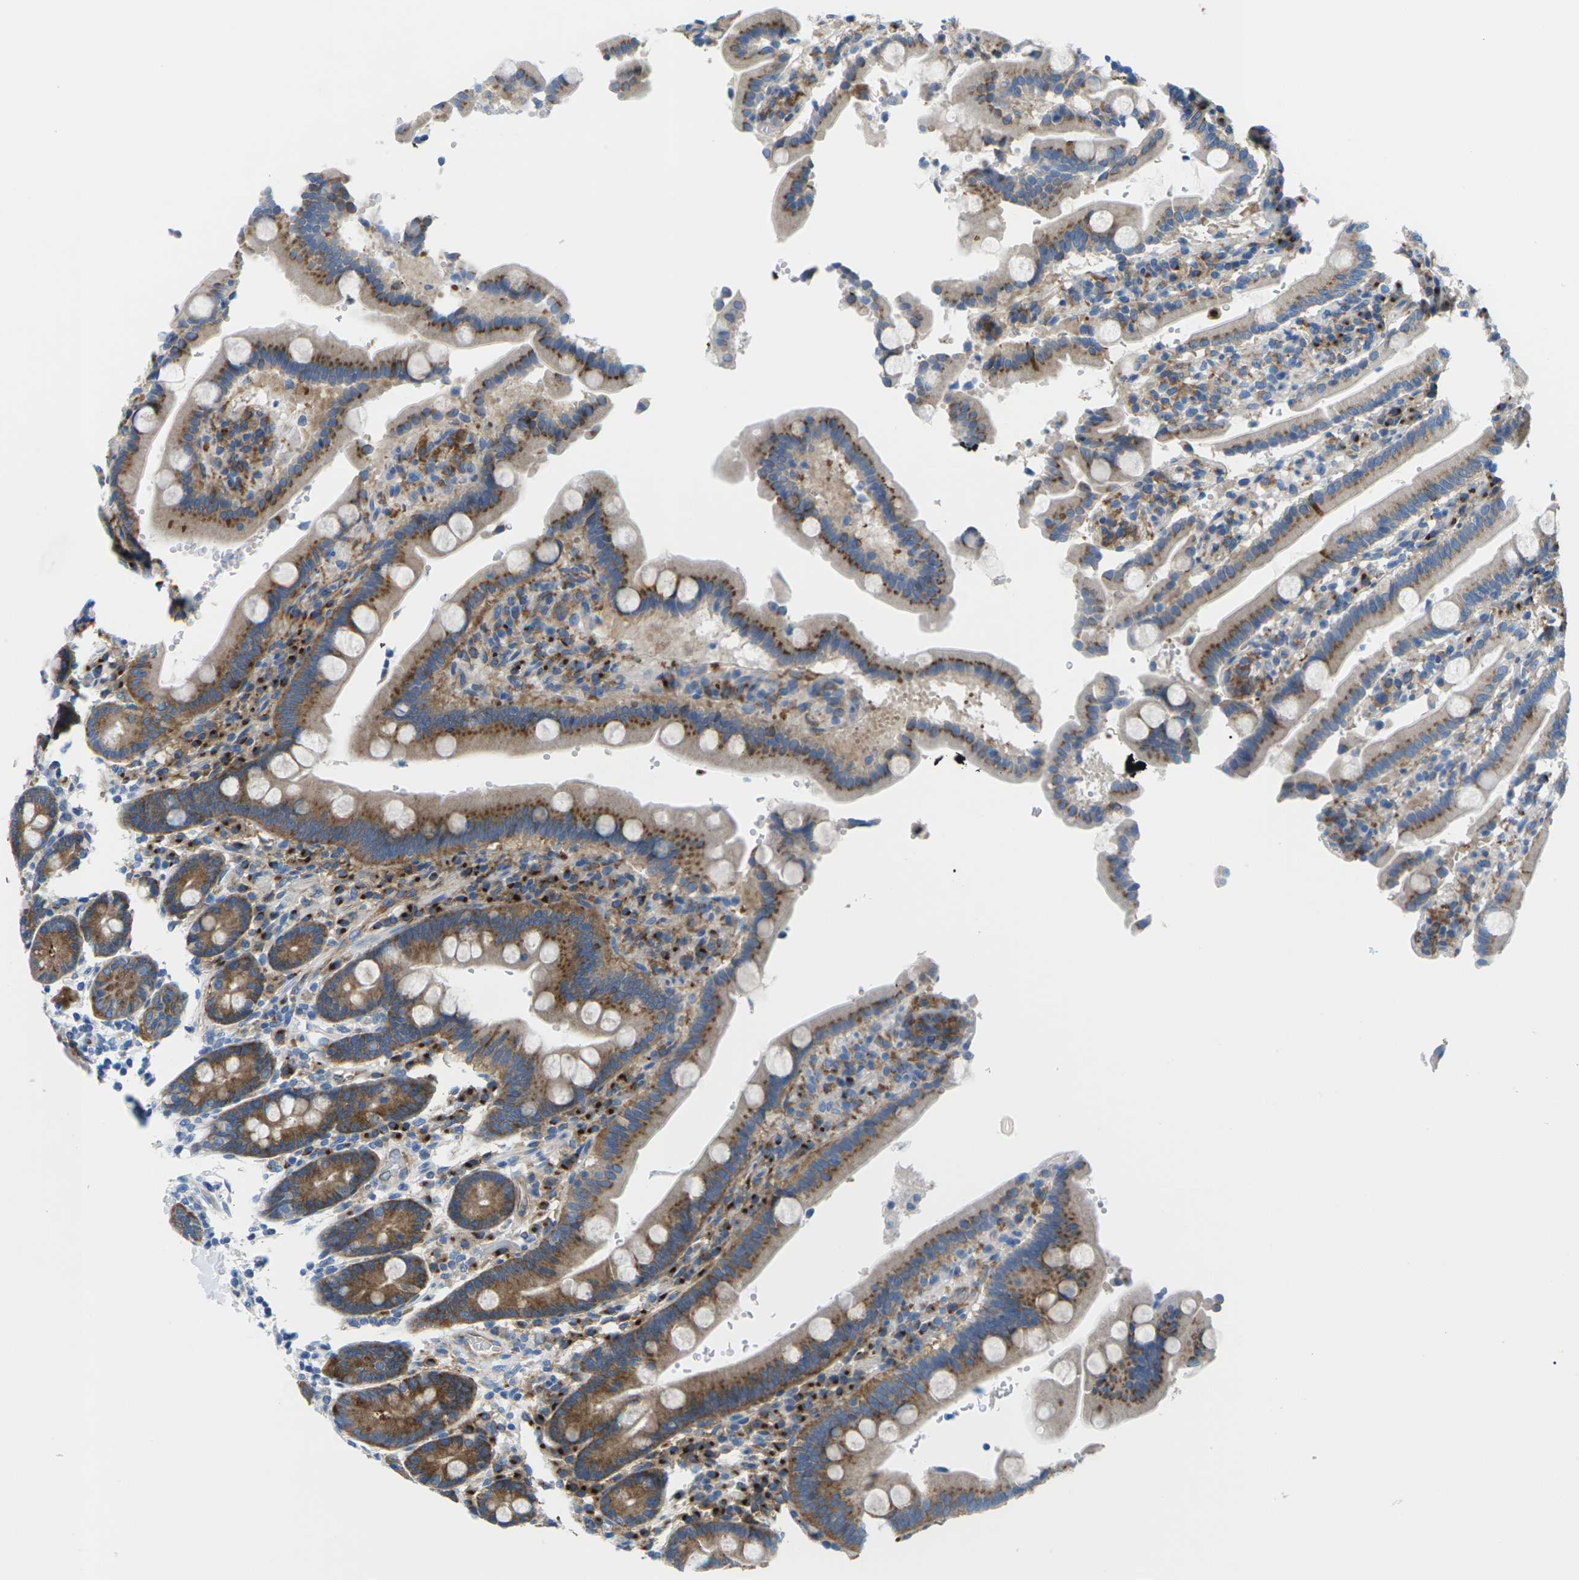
{"staining": {"intensity": "moderate", "quantity": ">75%", "location": "cytoplasmic/membranous"}, "tissue": "duodenum", "cell_type": "Glandular cells", "image_type": "normal", "snomed": [{"axis": "morphology", "description": "Normal tissue, NOS"}, {"axis": "topography", "description": "Small intestine, NOS"}], "caption": "DAB immunohistochemical staining of unremarkable human duodenum exhibits moderate cytoplasmic/membranous protein expression in approximately >75% of glandular cells.", "gene": "SYNGR2", "patient": {"sex": "female", "age": 71}}